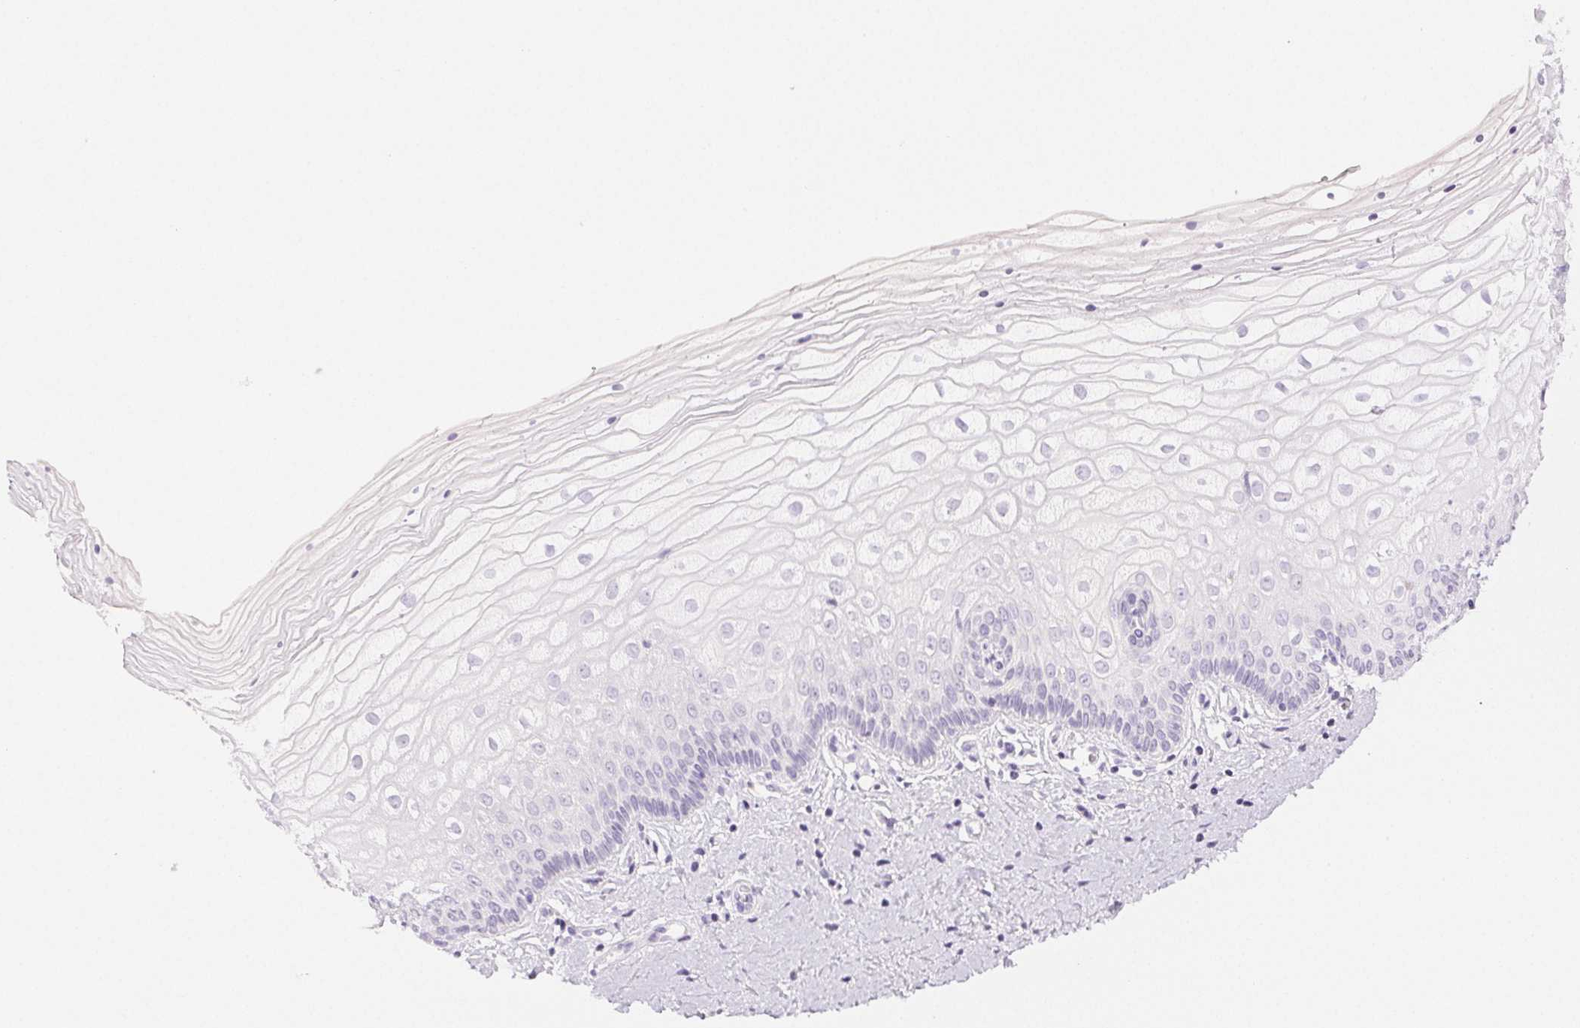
{"staining": {"intensity": "negative", "quantity": "none", "location": "none"}, "tissue": "vagina", "cell_type": "Squamous epithelial cells", "image_type": "normal", "snomed": [{"axis": "morphology", "description": "Normal tissue, NOS"}, {"axis": "topography", "description": "Vagina"}], "caption": "Normal vagina was stained to show a protein in brown. There is no significant expression in squamous epithelial cells.", "gene": "SLC5A2", "patient": {"sex": "female", "age": 39}}